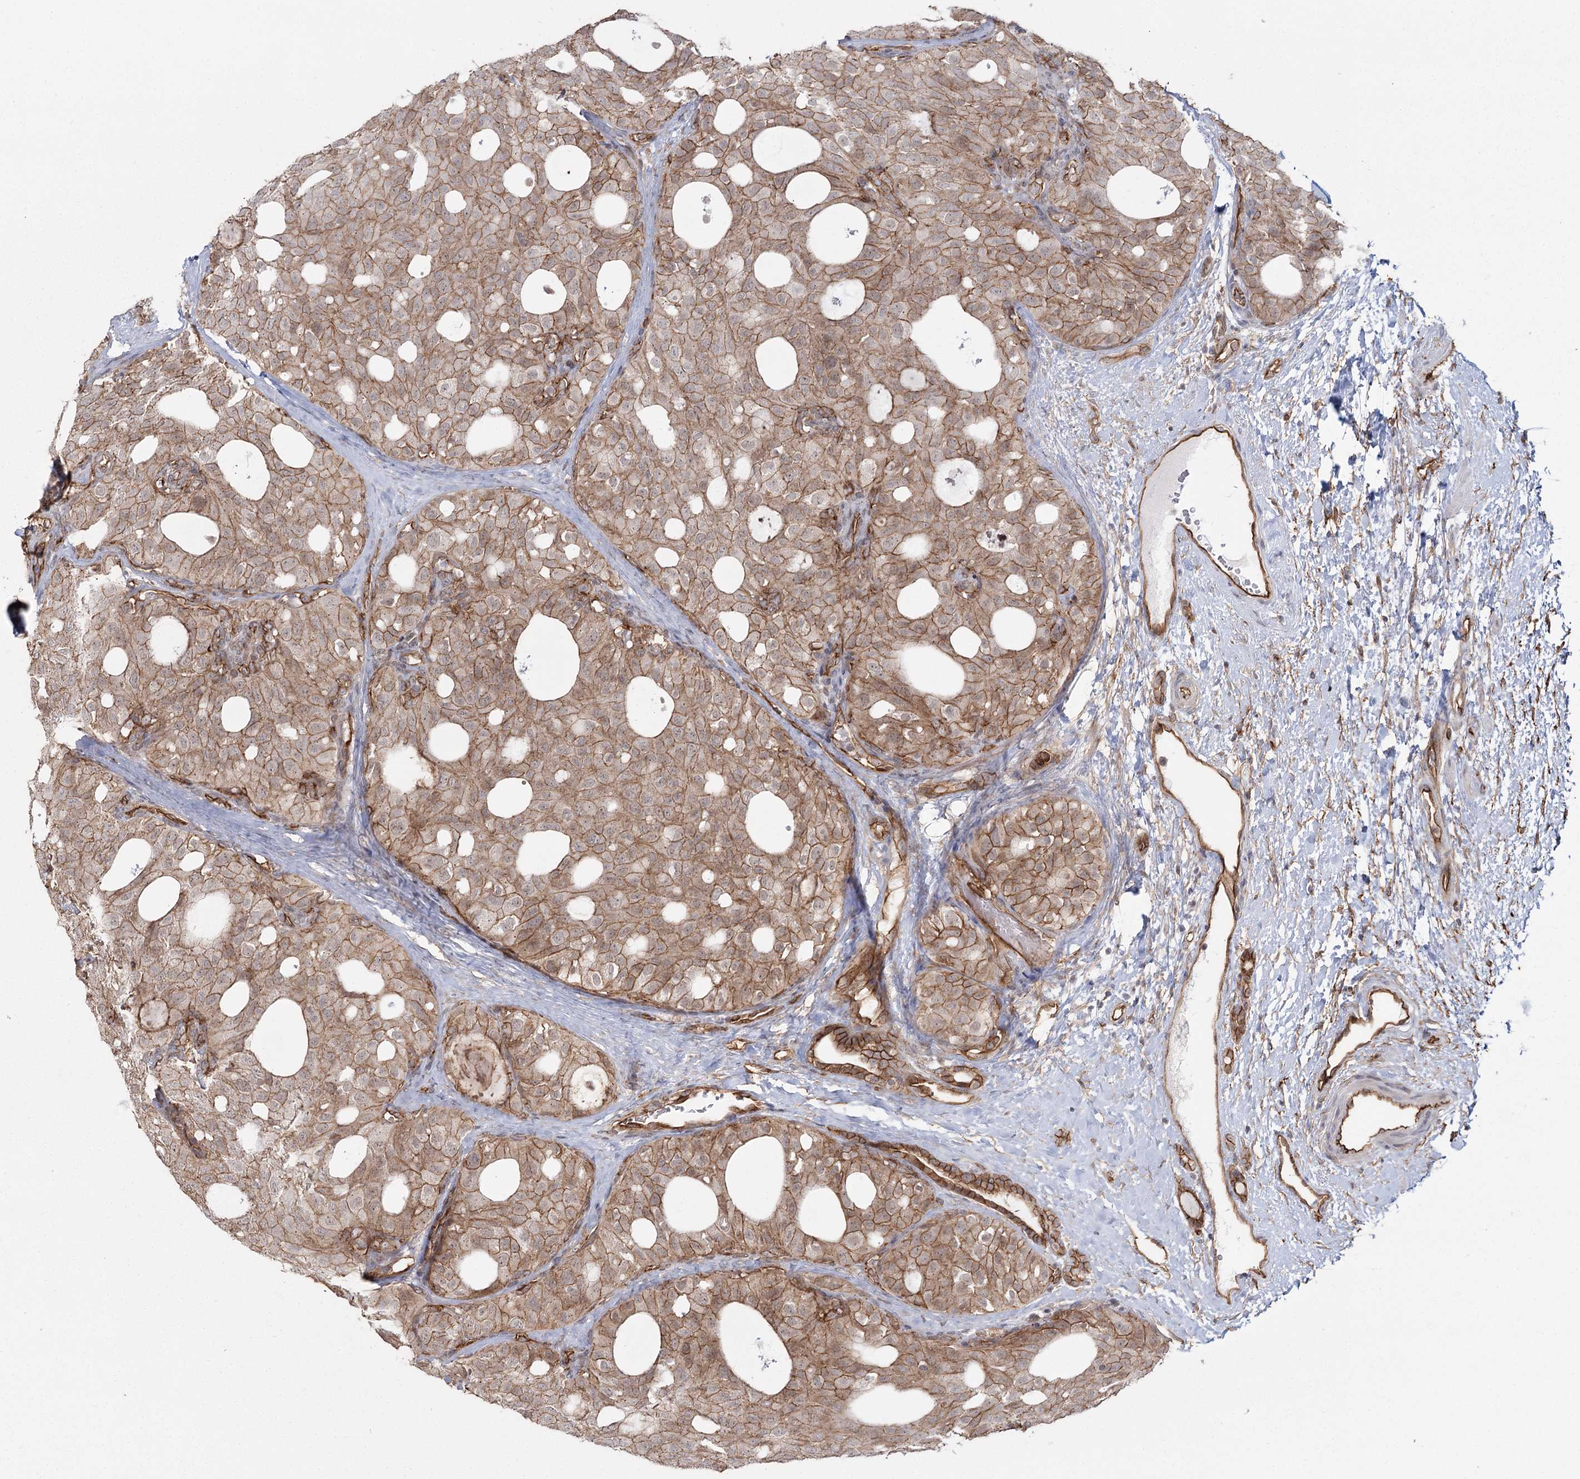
{"staining": {"intensity": "moderate", "quantity": ">75%", "location": "cytoplasmic/membranous"}, "tissue": "thyroid cancer", "cell_type": "Tumor cells", "image_type": "cancer", "snomed": [{"axis": "morphology", "description": "Follicular adenoma carcinoma, NOS"}, {"axis": "topography", "description": "Thyroid gland"}], "caption": "The micrograph displays immunohistochemical staining of thyroid cancer. There is moderate cytoplasmic/membranous positivity is identified in about >75% of tumor cells. (DAB (3,3'-diaminobenzidine) IHC with brightfield microscopy, high magnification).", "gene": "RPP14", "patient": {"sex": "male", "age": 75}}